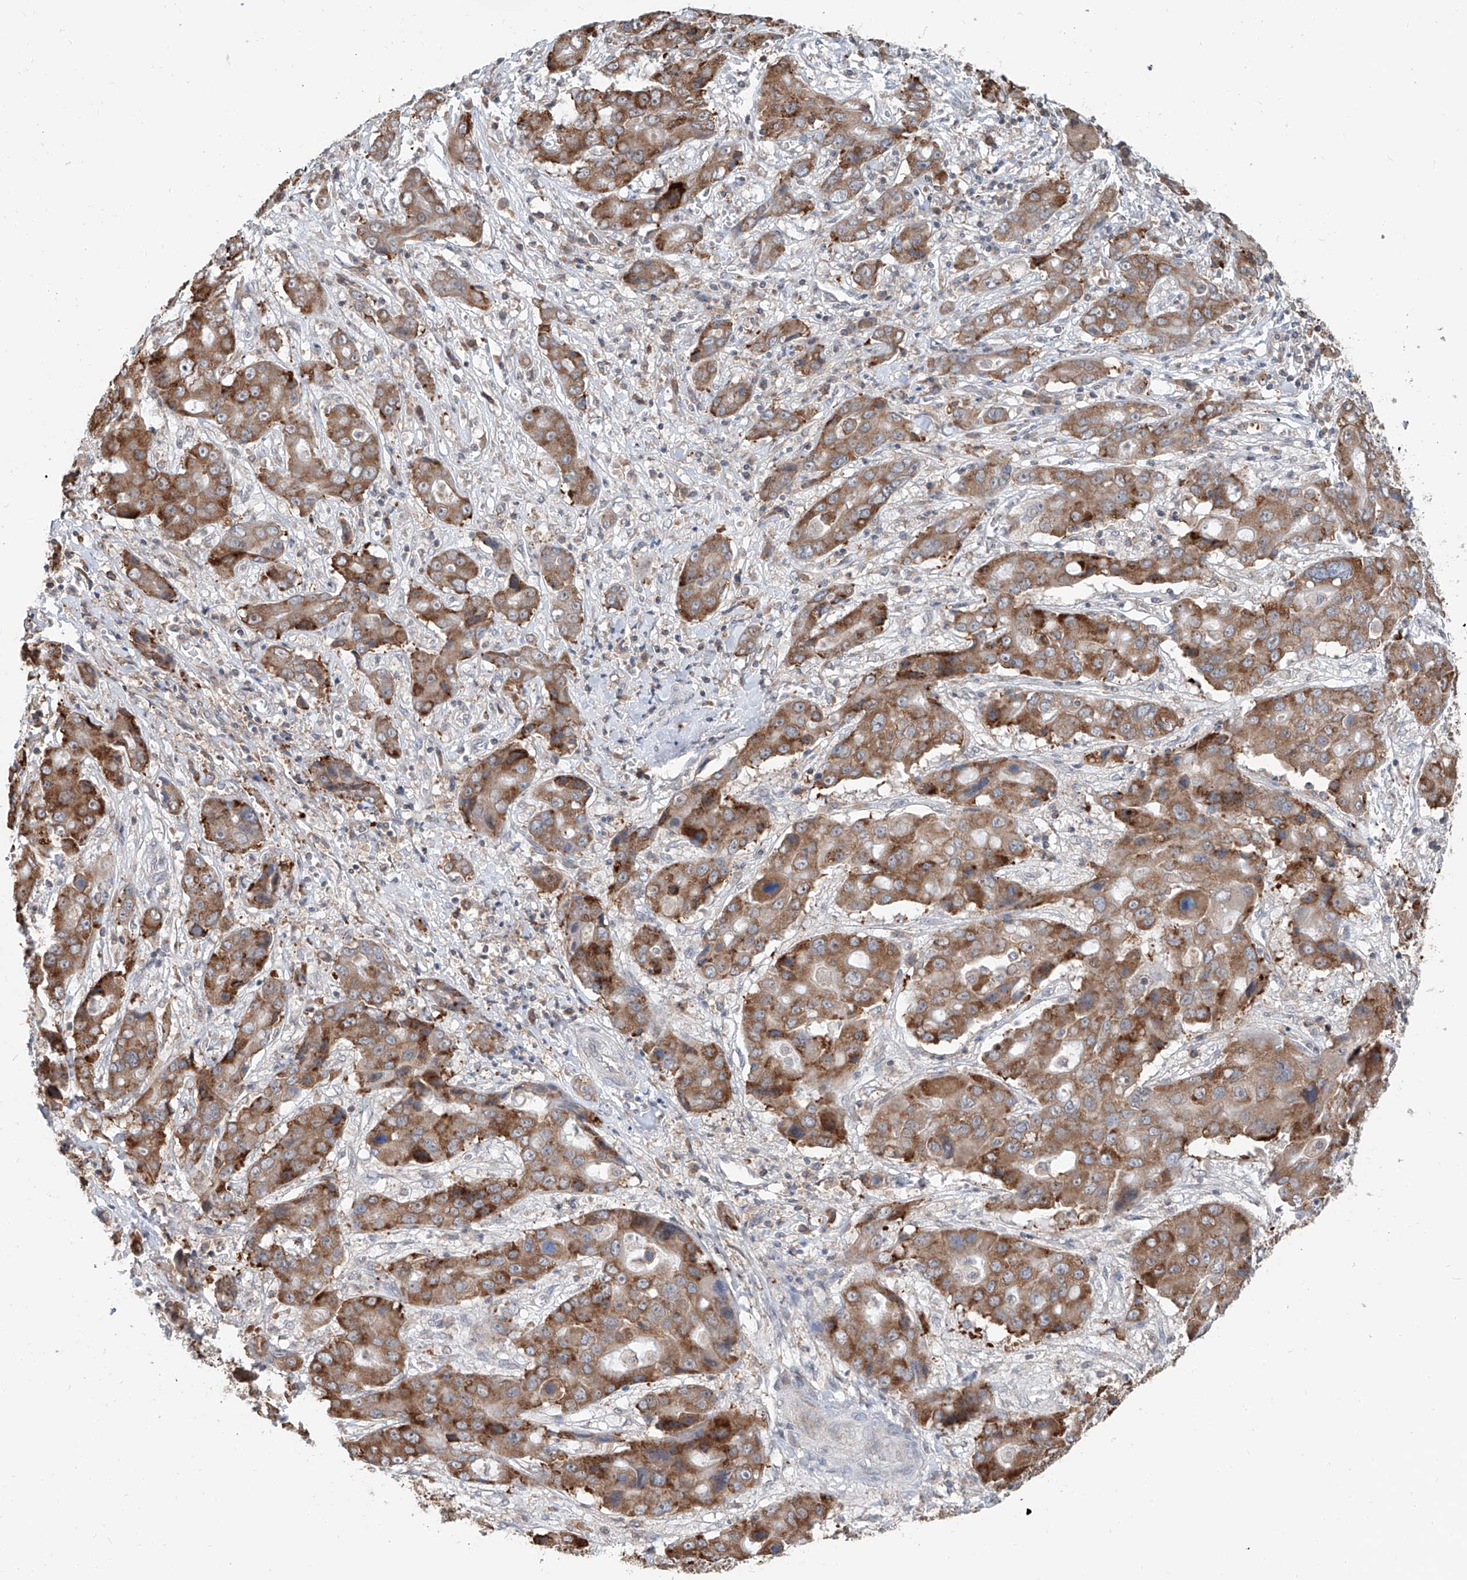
{"staining": {"intensity": "moderate", "quantity": ">75%", "location": "cytoplasmic/membranous"}, "tissue": "liver cancer", "cell_type": "Tumor cells", "image_type": "cancer", "snomed": [{"axis": "morphology", "description": "Cholangiocarcinoma"}, {"axis": "topography", "description": "Liver"}], "caption": "Liver cancer stained for a protein displays moderate cytoplasmic/membranous positivity in tumor cells. The protein of interest is shown in brown color, while the nuclei are stained blue.", "gene": "KCNK10", "patient": {"sex": "male", "age": 67}}